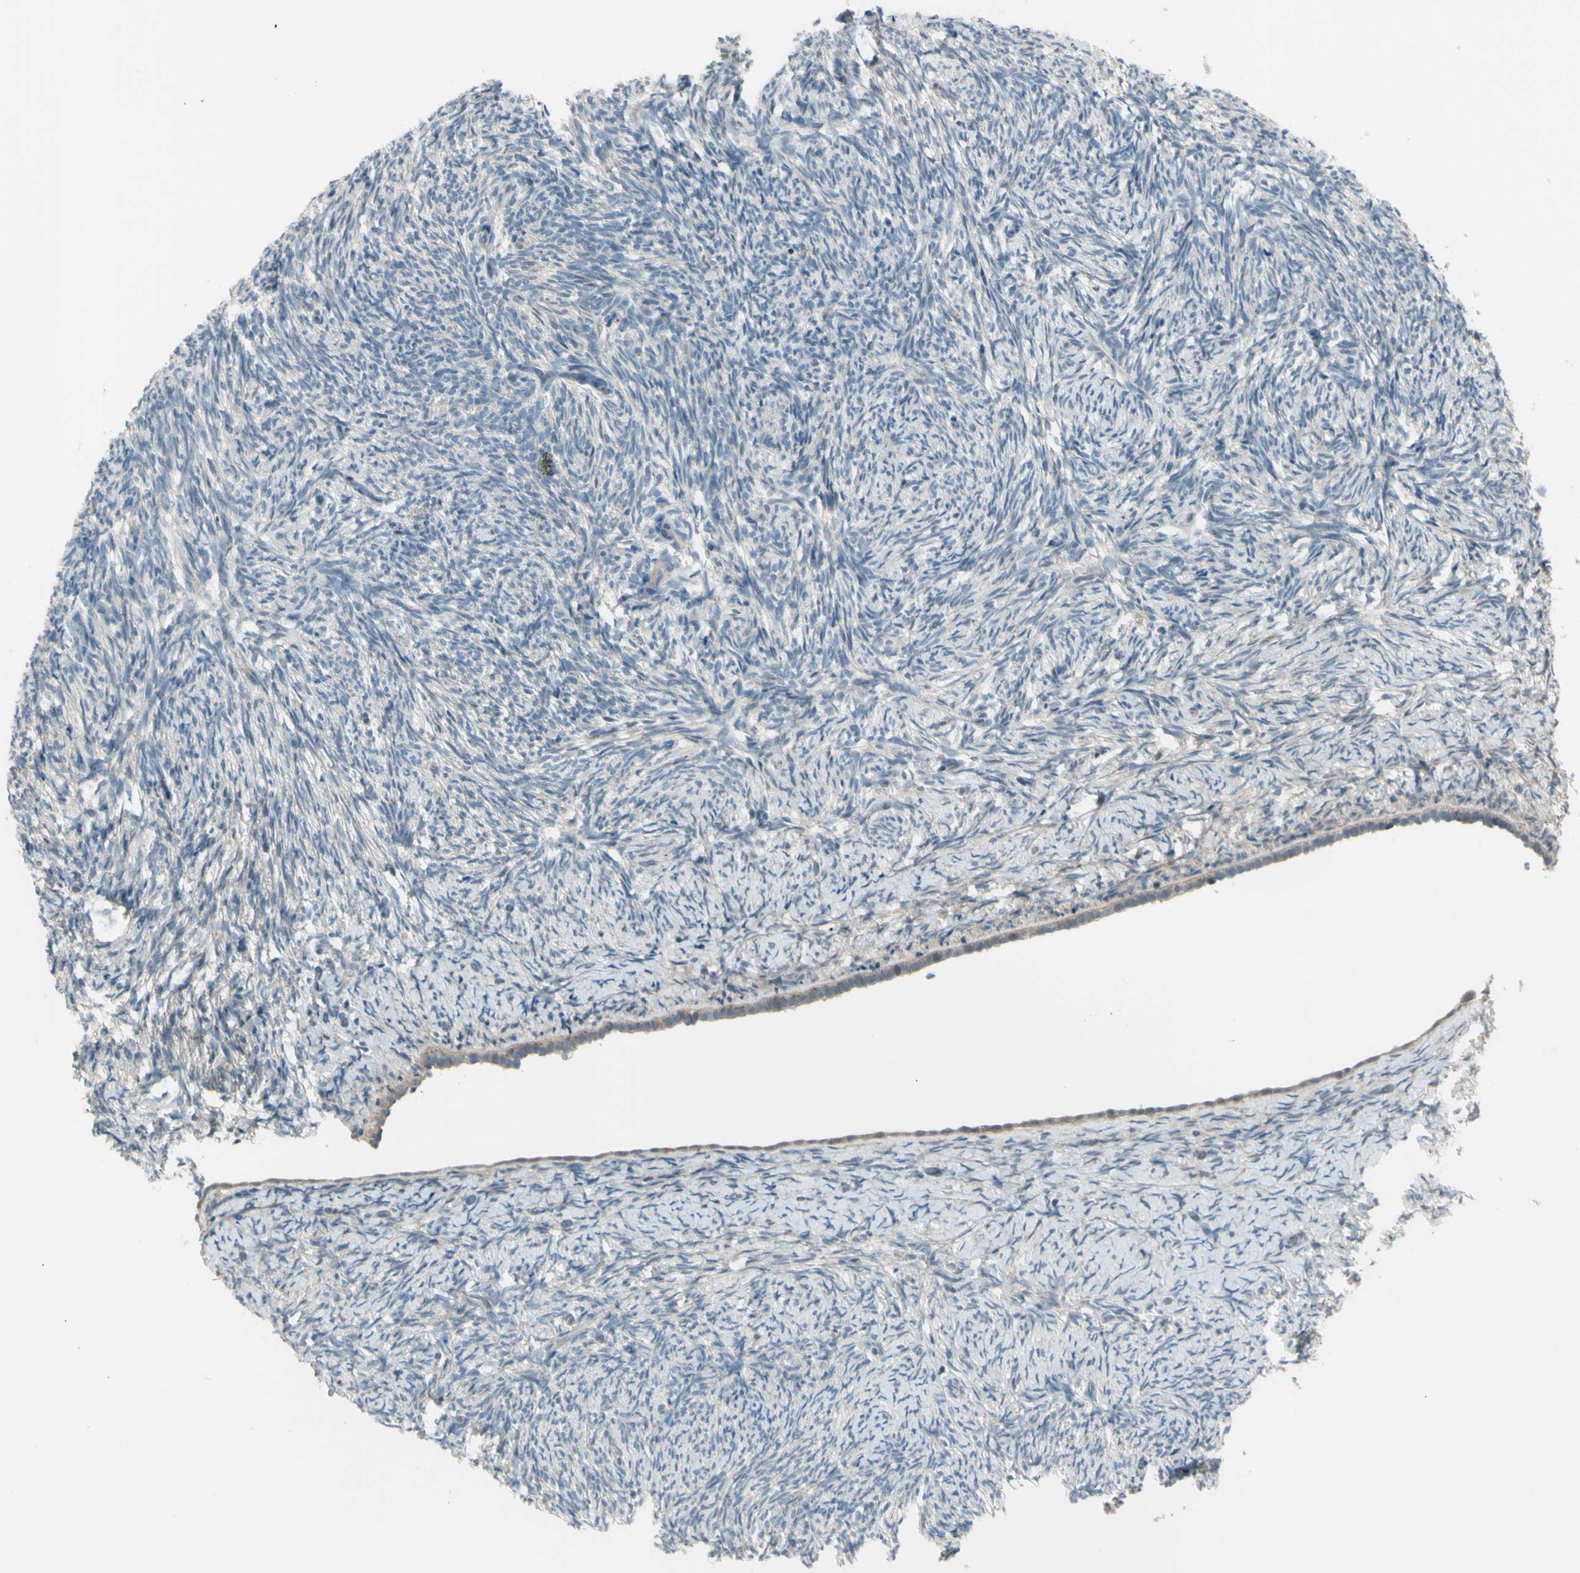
{"staining": {"intensity": "negative", "quantity": "none", "location": "none"}, "tissue": "ovary", "cell_type": "Ovarian stroma cells", "image_type": "normal", "snomed": [{"axis": "morphology", "description": "Normal tissue, NOS"}, {"axis": "topography", "description": "Ovary"}], "caption": "Immunohistochemistry histopathology image of normal ovary stained for a protein (brown), which demonstrates no staining in ovarian stroma cells.", "gene": "OSTM1", "patient": {"sex": "female", "age": 60}}